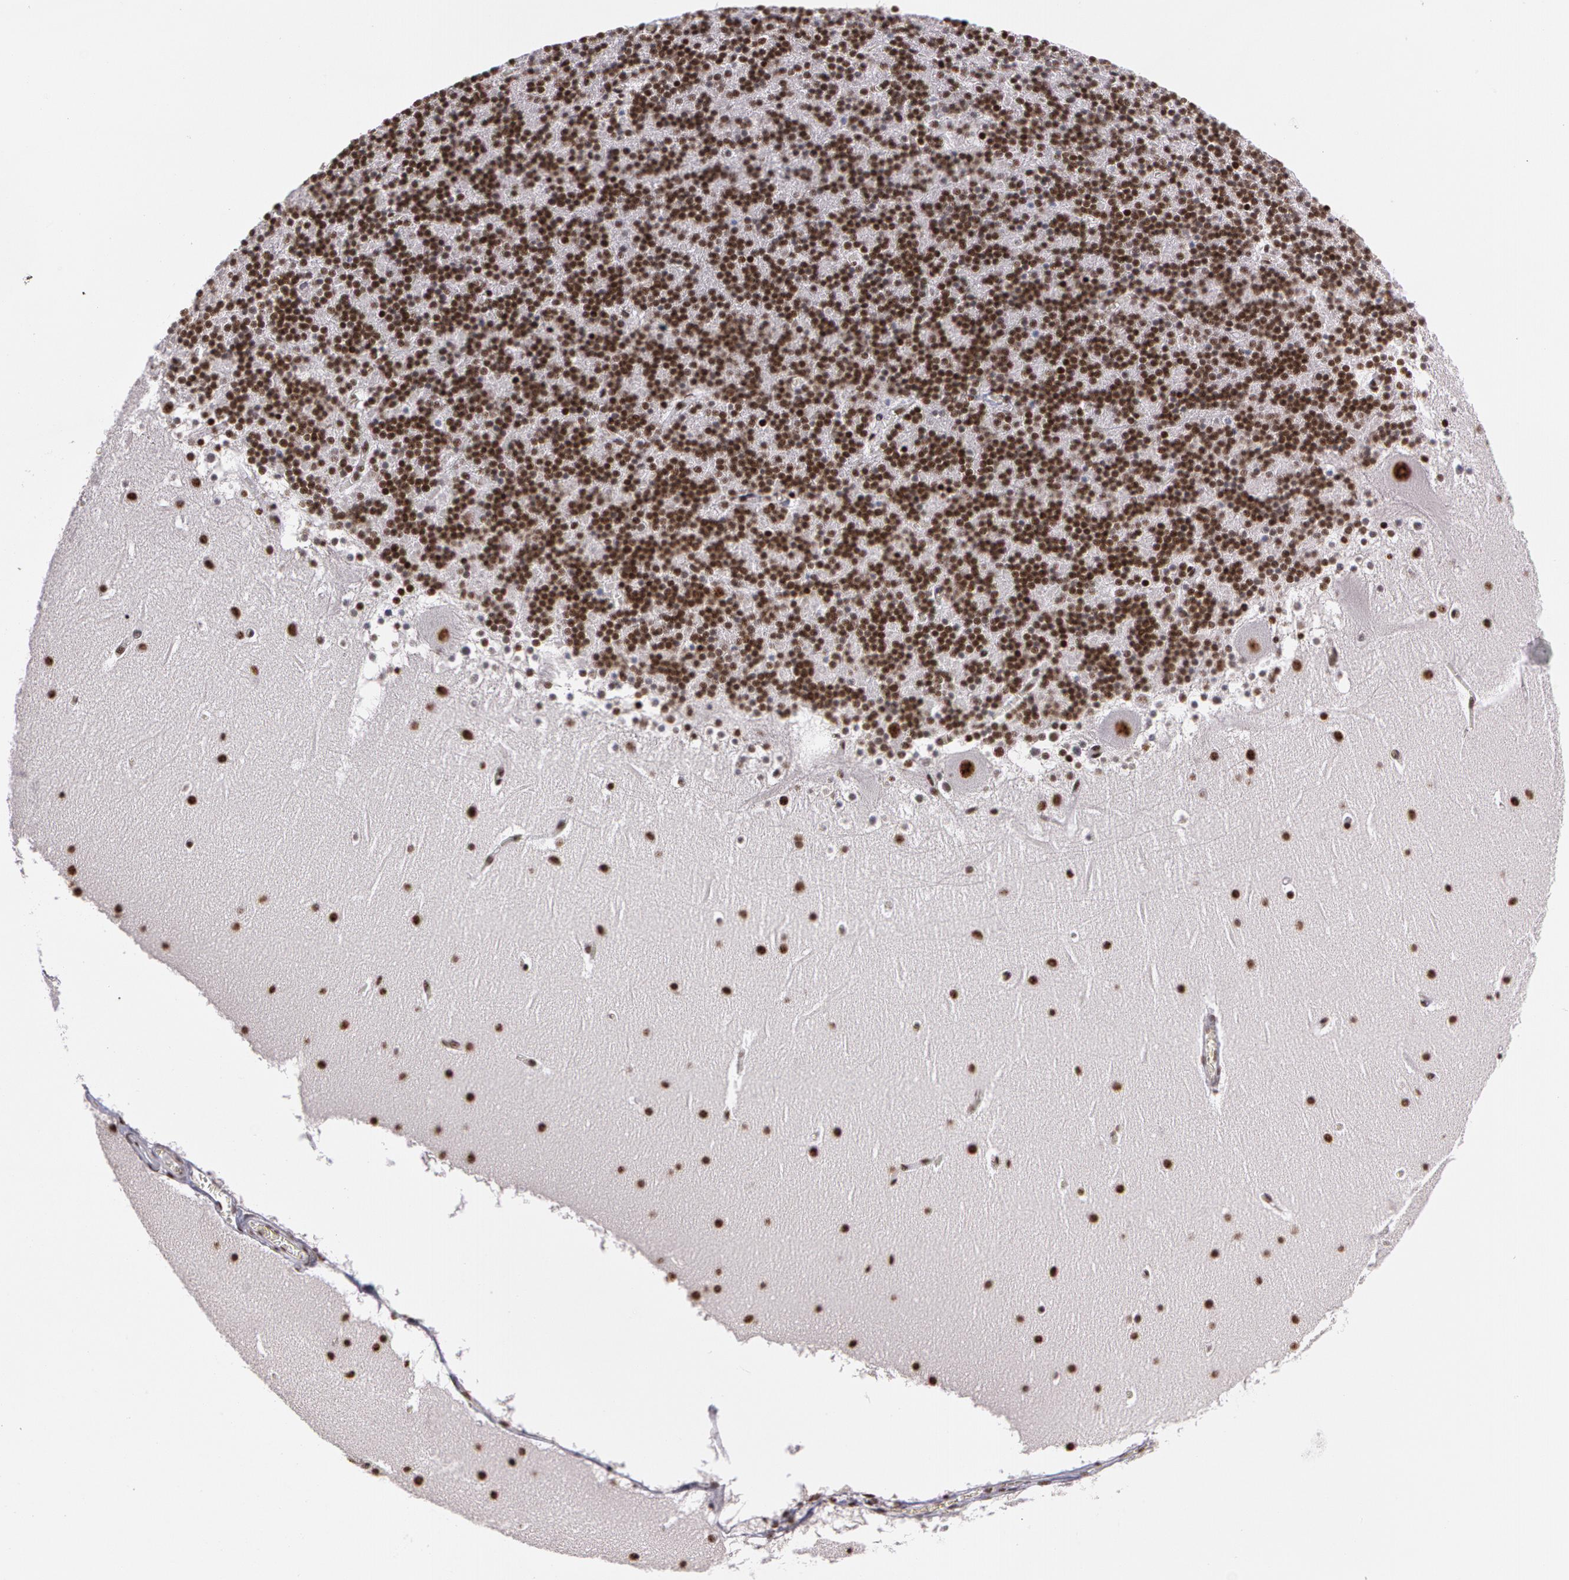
{"staining": {"intensity": "strong", "quantity": ">75%", "location": "nuclear"}, "tissue": "cerebellum", "cell_type": "Cells in granular layer", "image_type": "normal", "snomed": [{"axis": "morphology", "description": "Normal tissue, NOS"}, {"axis": "topography", "description": "Cerebellum"}], "caption": "The immunohistochemical stain highlights strong nuclear expression in cells in granular layer of benign cerebellum. The protein is shown in brown color, while the nuclei are stained blue.", "gene": "PNN", "patient": {"sex": "male", "age": 45}}